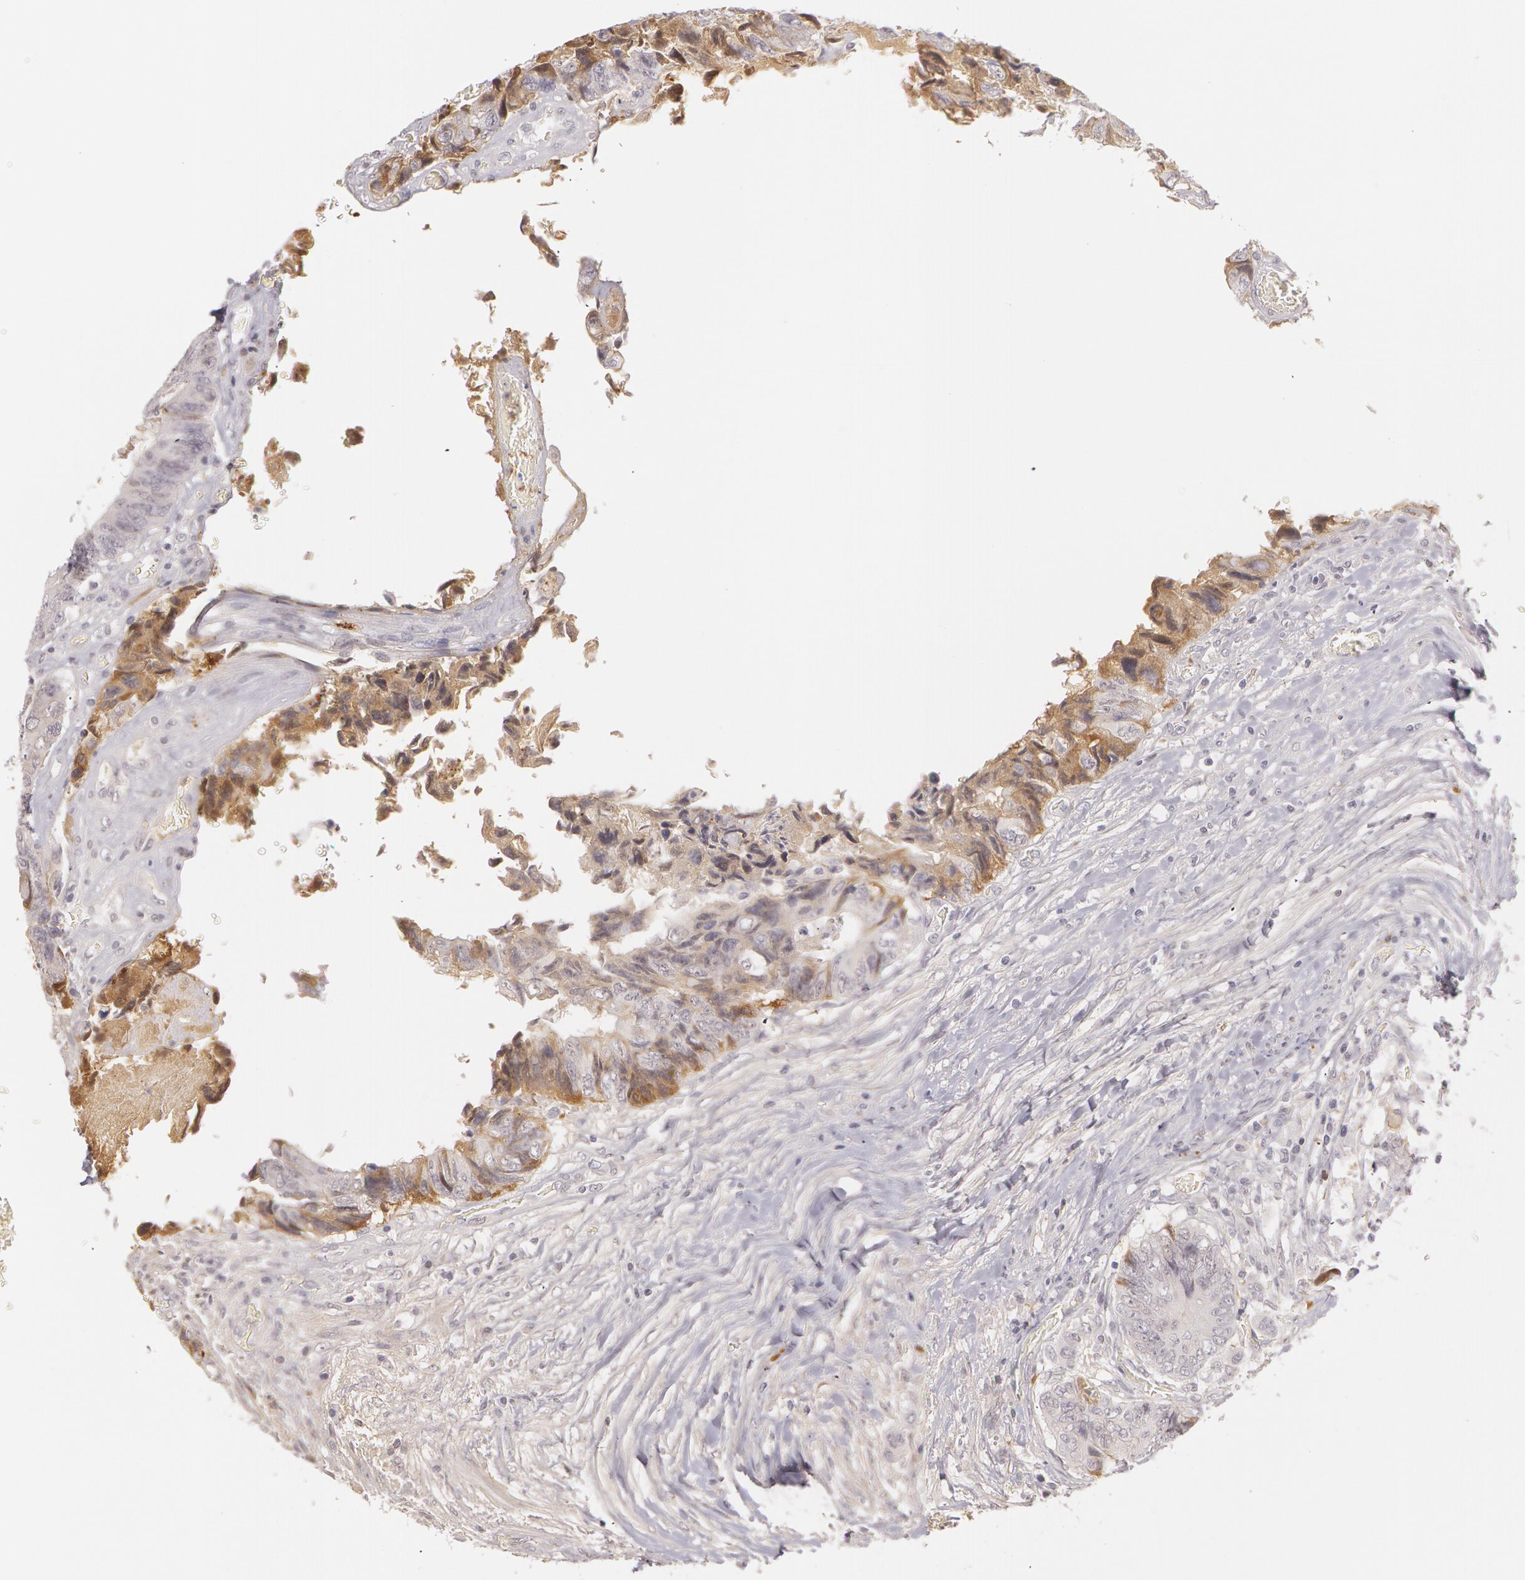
{"staining": {"intensity": "weak", "quantity": "<25%", "location": "cytoplasmic/membranous"}, "tissue": "colorectal cancer", "cell_type": "Tumor cells", "image_type": "cancer", "snomed": [{"axis": "morphology", "description": "Adenocarcinoma, NOS"}, {"axis": "topography", "description": "Rectum"}], "caption": "IHC of adenocarcinoma (colorectal) demonstrates no expression in tumor cells.", "gene": "LBP", "patient": {"sex": "female", "age": 82}}